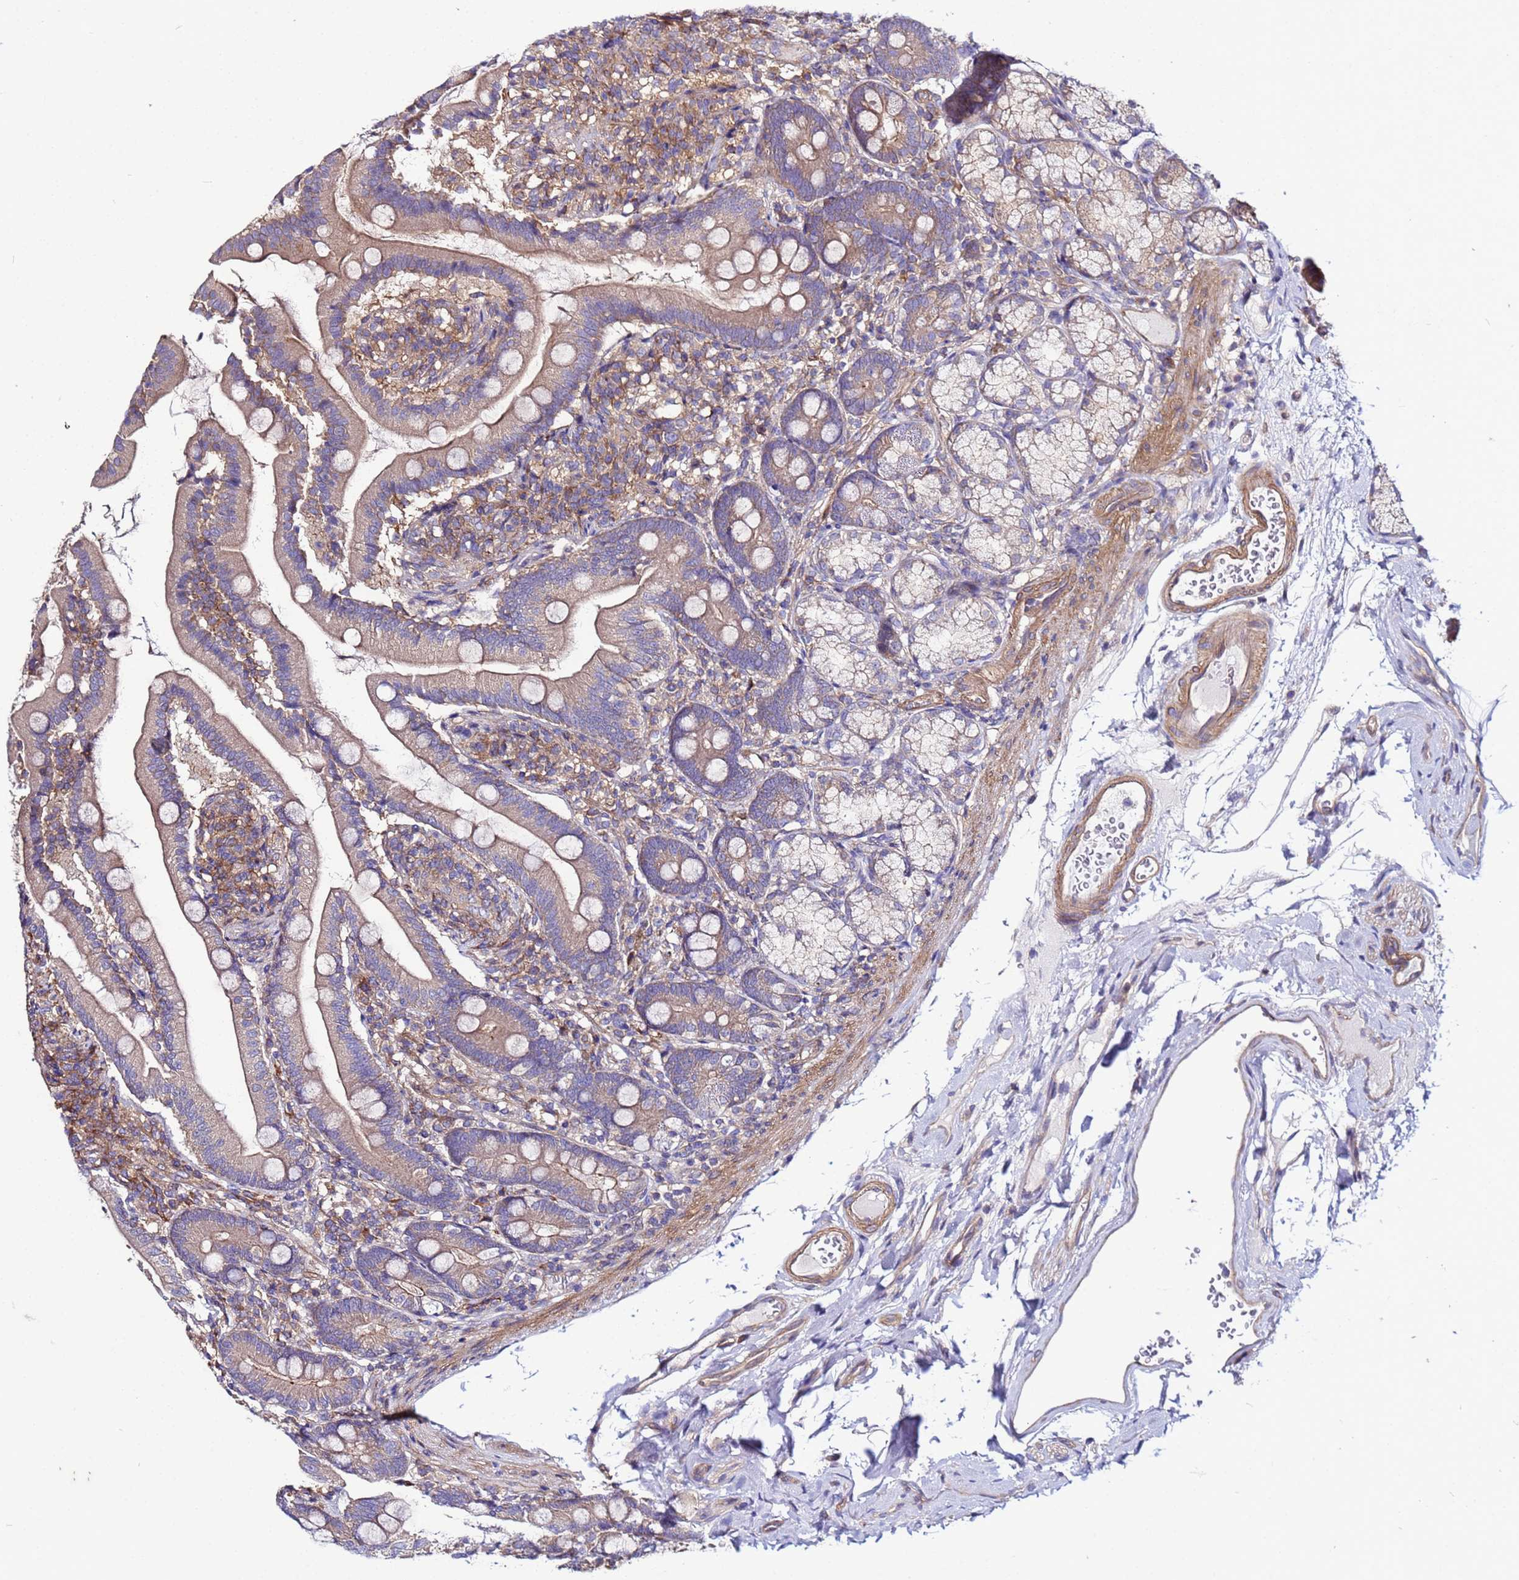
{"staining": {"intensity": "weak", "quantity": "25%-75%", "location": "cytoplasmic/membranous"}, "tissue": "duodenum", "cell_type": "Glandular cells", "image_type": "normal", "snomed": [{"axis": "morphology", "description": "Normal tissue, NOS"}, {"axis": "topography", "description": "Duodenum"}], "caption": "Protein staining reveals weak cytoplasmic/membranous positivity in approximately 25%-75% of glandular cells in unremarkable duodenum.", "gene": "STK38L", "patient": {"sex": "female", "age": 67}}